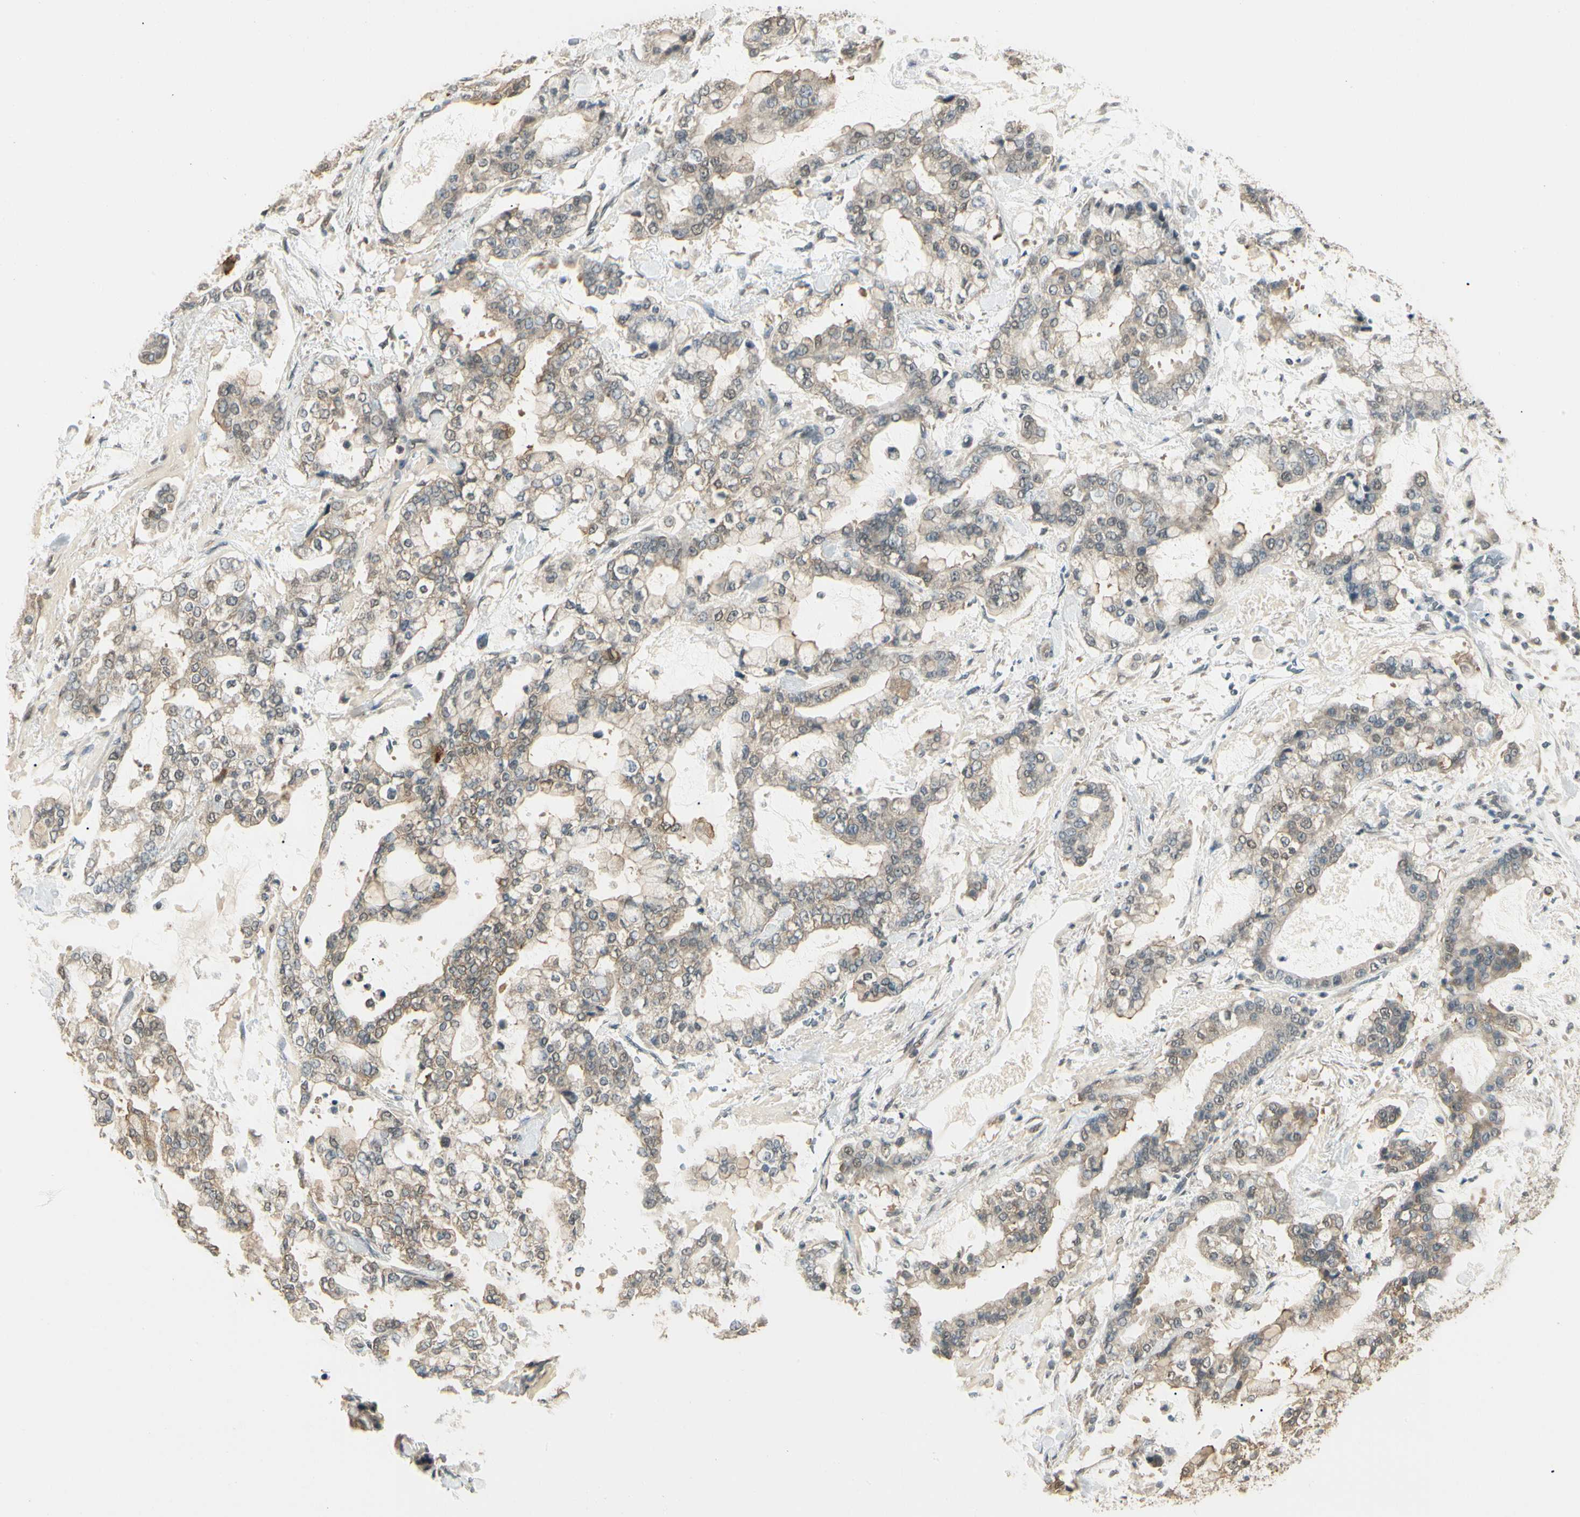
{"staining": {"intensity": "weak", "quantity": ">75%", "location": "cytoplasmic/membranous"}, "tissue": "stomach cancer", "cell_type": "Tumor cells", "image_type": "cancer", "snomed": [{"axis": "morphology", "description": "Normal tissue, NOS"}, {"axis": "morphology", "description": "Adenocarcinoma, NOS"}, {"axis": "topography", "description": "Stomach, upper"}, {"axis": "topography", "description": "Stomach"}], "caption": "The immunohistochemical stain shows weak cytoplasmic/membranous expression in tumor cells of stomach adenocarcinoma tissue.", "gene": "SGCA", "patient": {"sex": "male", "age": 76}}